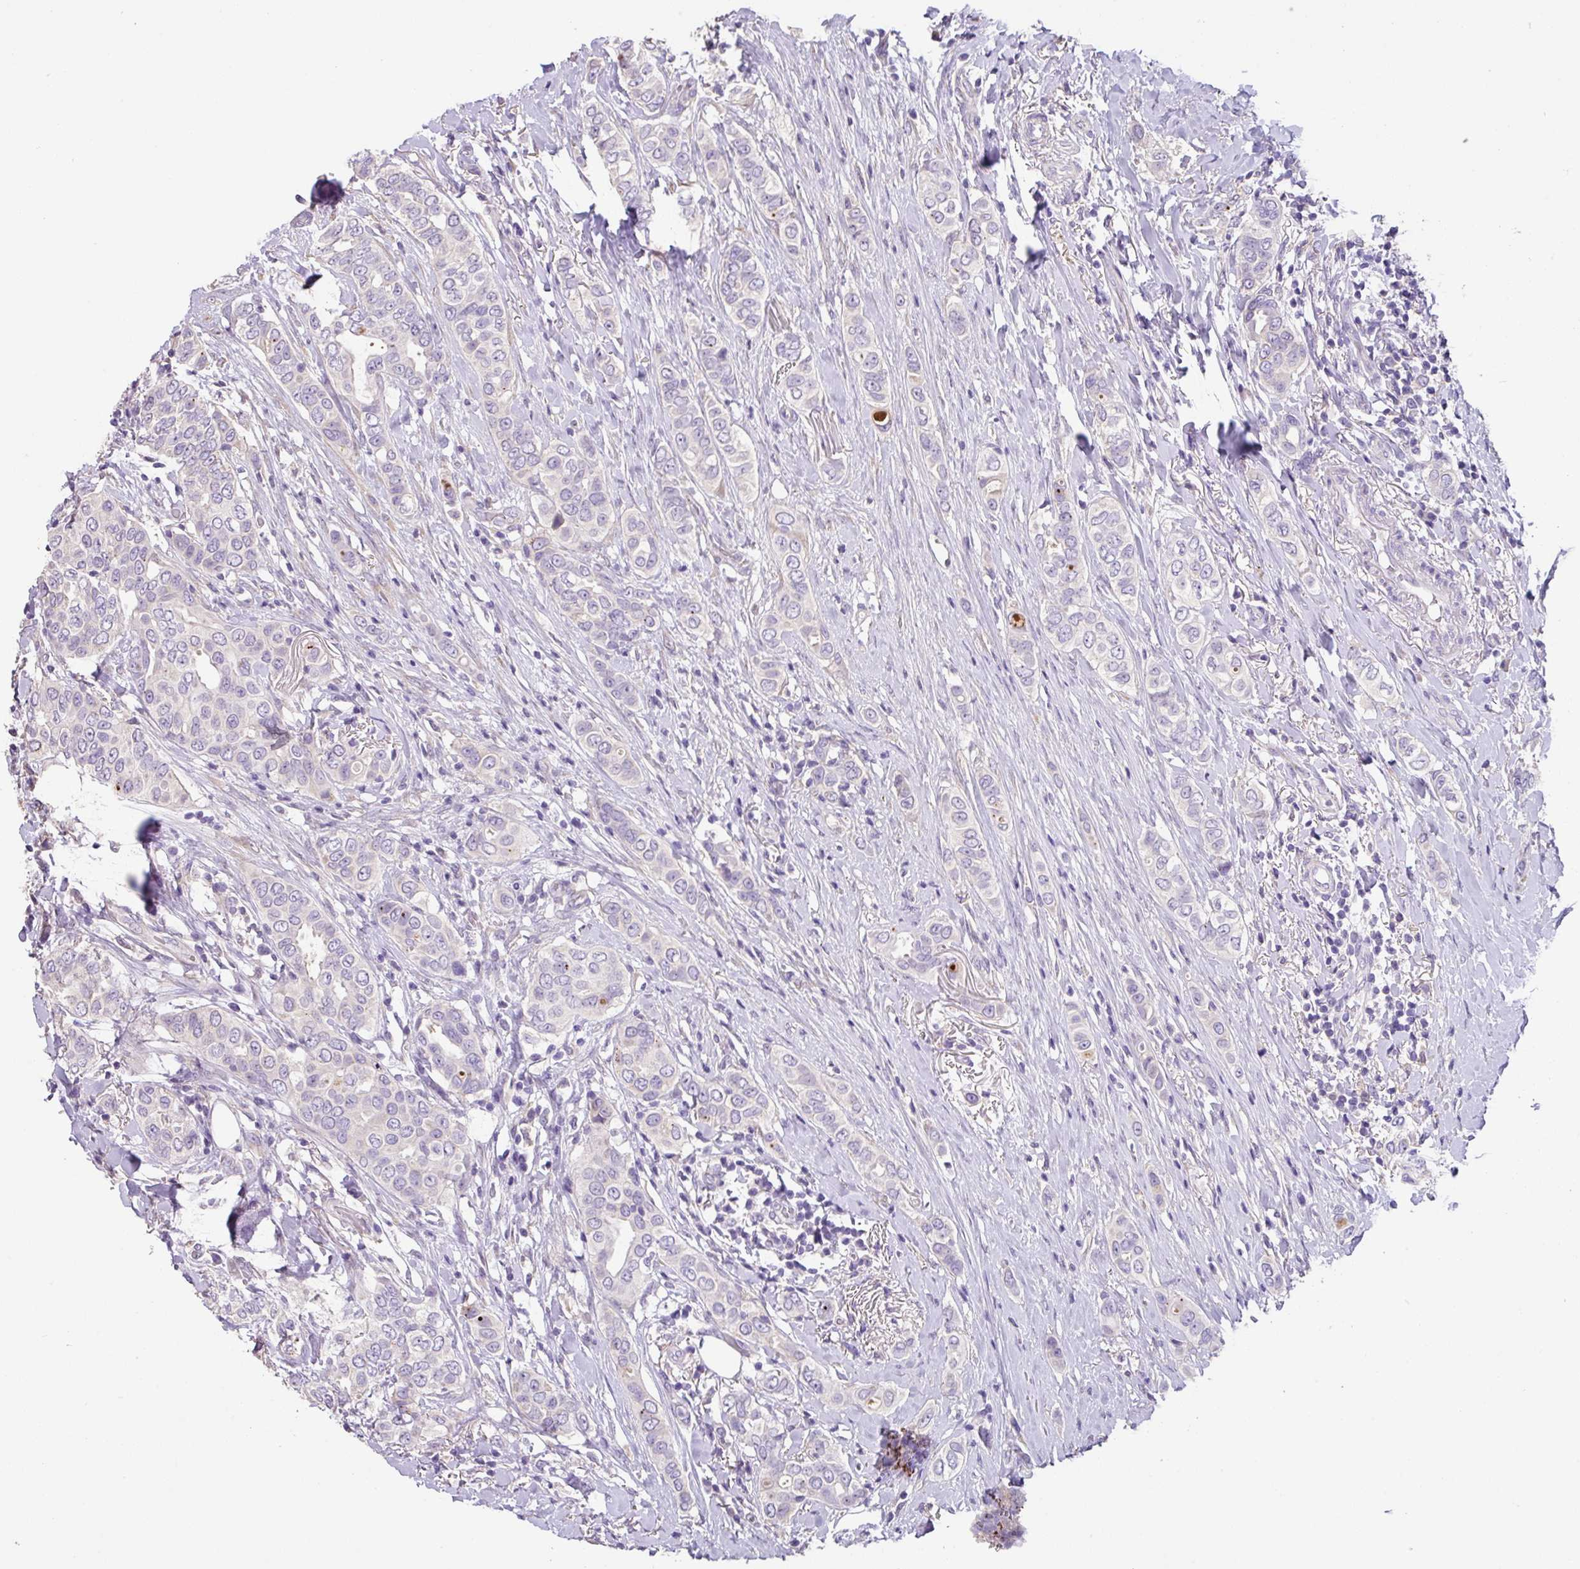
{"staining": {"intensity": "negative", "quantity": "none", "location": "none"}, "tissue": "breast cancer", "cell_type": "Tumor cells", "image_type": "cancer", "snomed": [{"axis": "morphology", "description": "Lobular carcinoma"}, {"axis": "topography", "description": "Breast"}], "caption": "Immunohistochemistry image of neoplastic tissue: human lobular carcinoma (breast) stained with DAB demonstrates no significant protein staining in tumor cells.", "gene": "ZG16", "patient": {"sex": "female", "age": 51}}